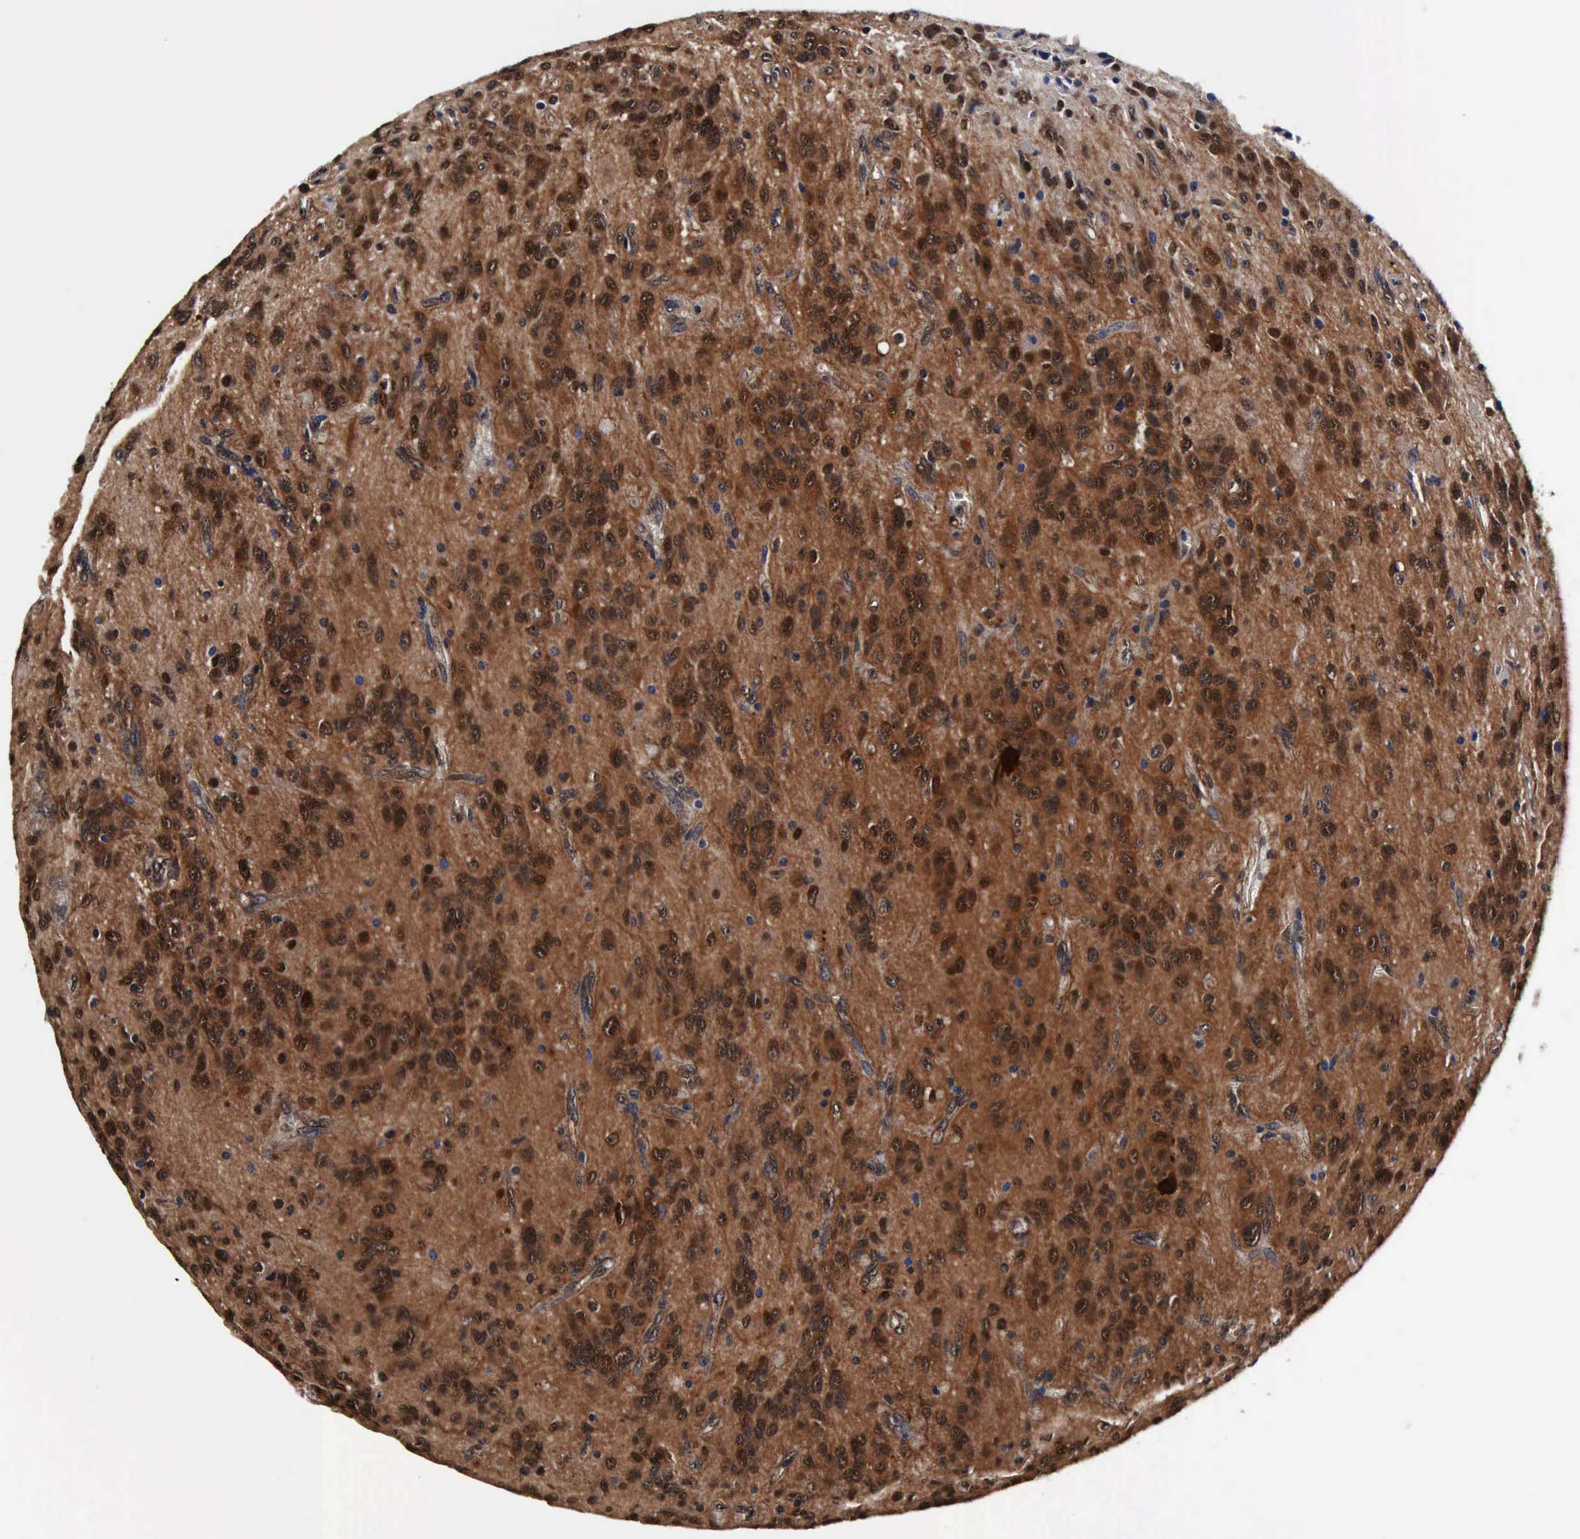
{"staining": {"intensity": "strong", "quantity": ">75%", "location": "cytoplasmic/membranous,nuclear"}, "tissue": "glioma", "cell_type": "Tumor cells", "image_type": "cancer", "snomed": [{"axis": "morphology", "description": "Glioma, malignant, Low grade"}, {"axis": "topography", "description": "Brain"}], "caption": "Low-grade glioma (malignant) stained with a brown dye exhibits strong cytoplasmic/membranous and nuclear positive expression in approximately >75% of tumor cells.", "gene": "UBC", "patient": {"sex": "female", "age": 15}}